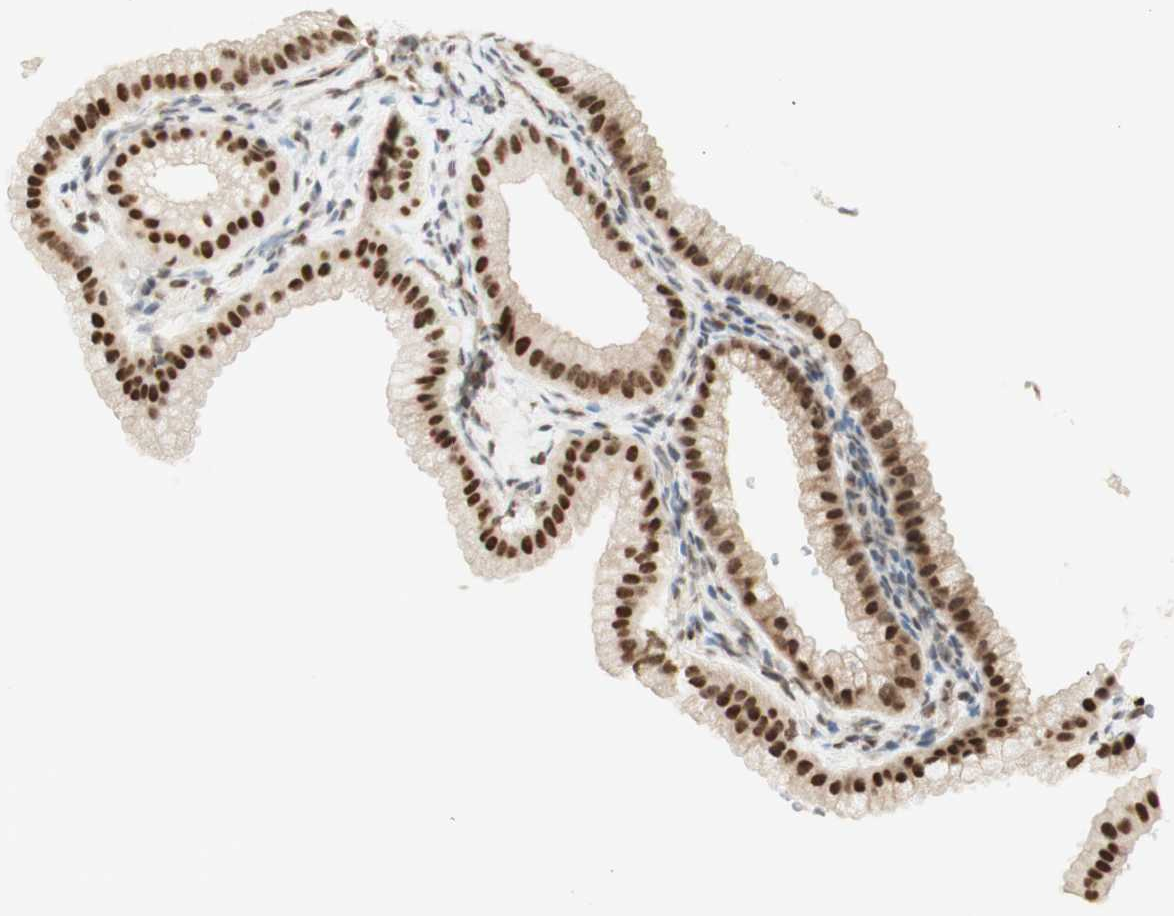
{"staining": {"intensity": "moderate", "quantity": ">75%", "location": "nuclear"}, "tissue": "gallbladder", "cell_type": "Glandular cells", "image_type": "normal", "snomed": [{"axis": "morphology", "description": "Normal tissue, NOS"}, {"axis": "topography", "description": "Gallbladder"}], "caption": "The image reveals a brown stain indicating the presence of a protein in the nuclear of glandular cells in gallbladder. (DAB (3,3'-diaminobenzidine) = brown stain, brightfield microscopy at high magnification).", "gene": "ZMYM6", "patient": {"sex": "female", "age": 64}}